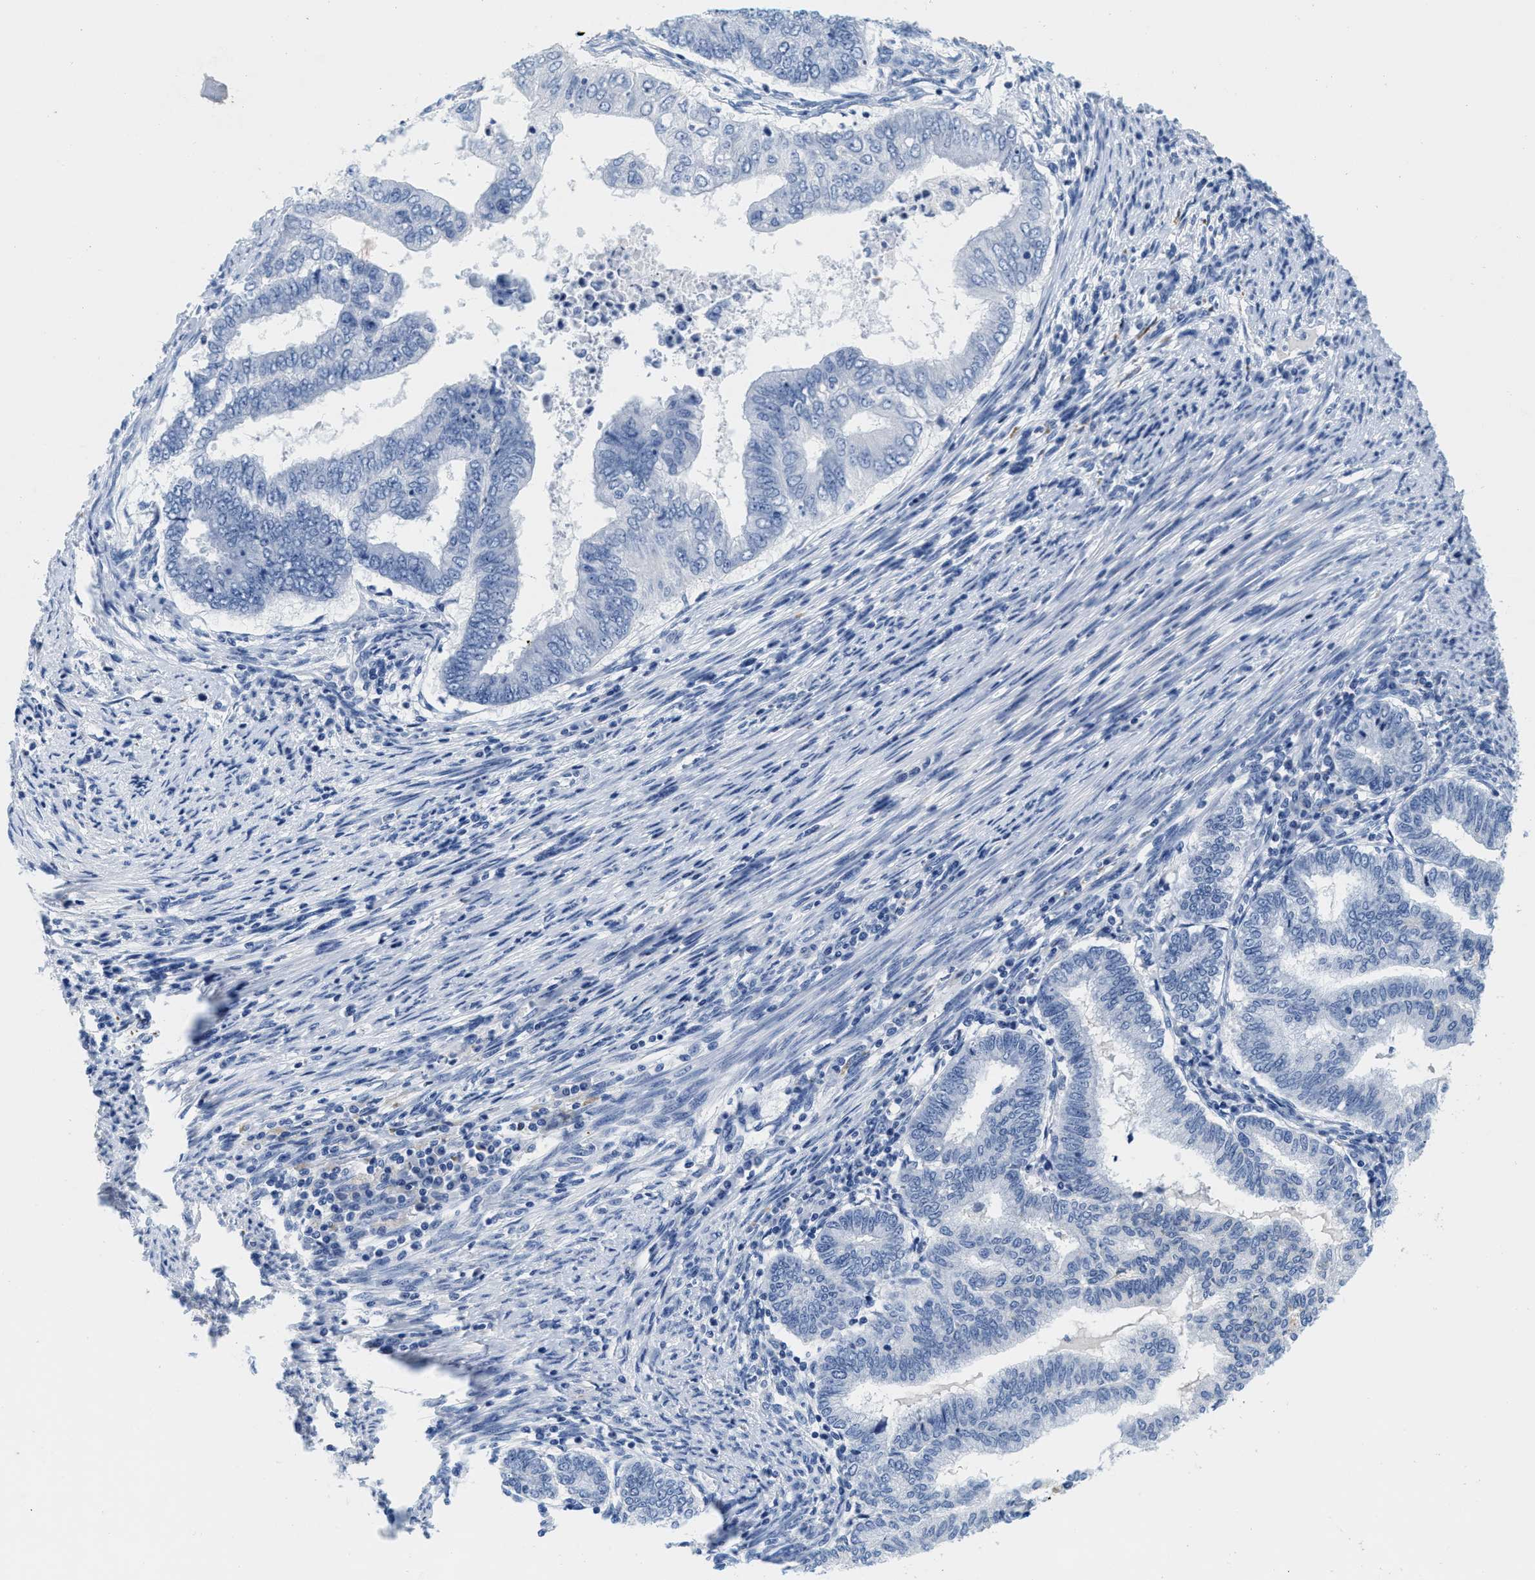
{"staining": {"intensity": "negative", "quantity": "none", "location": "none"}, "tissue": "endometrial cancer", "cell_type": "Tumor cells", "image_type": "cancer", "snomed": [{"axis": "morphology", "description": "Polyp, NOS"}, {"axis": "morphology", "description": "Adenocarcinoma, NOS"}, {"axis": "morphology", "description": "Adenoma, NOS"}, {"axis": "topography", "description": "Endometrium"}], "caption": "Immunohistochemical staining of human polyp (endometrial) shows no significant positivity in tumor cells.", "gene": "TTC3", "patient": {"sex": "female", "age": 79}}